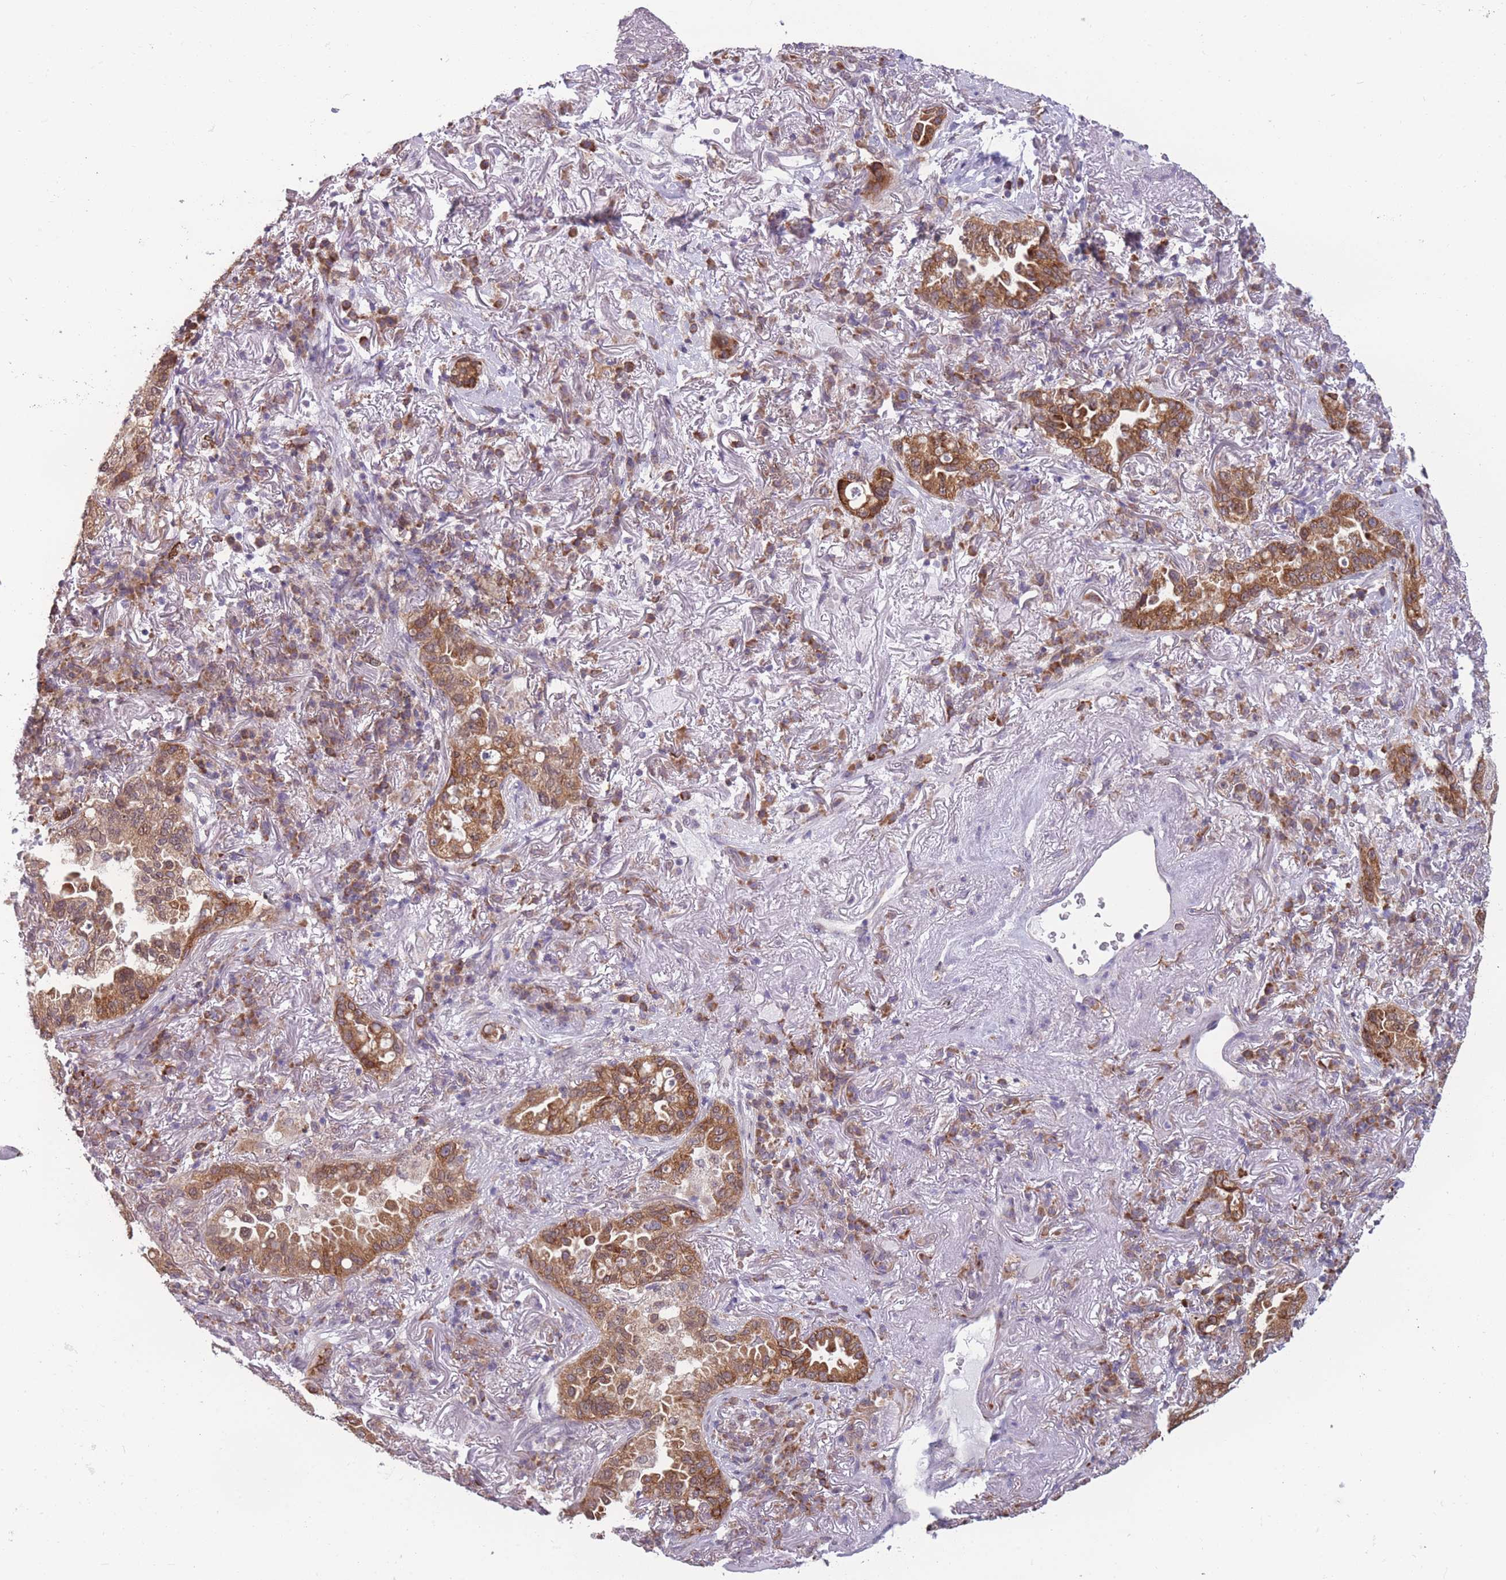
{"staining": {"intensity": "moderate", "quantity": ">75%", "location": "cytoplasmic/membranous"}, "tissue": "lung cancer", "cell_type": "Tumor cells", "image_type": "cancer", "snomed": [{"axis": "morphology", "description": "Adenocarcinoma, NOS"}, {"axis": "topography", "description": "Lung"}], "caption": "Moderate cytoplasmic/membranous protein staining is appreciated in approximately >75% of tumor cells in adenocarcinoma (lung).", "gene": "TMEM121", "patient": {"sex": "female", "age": 69}}